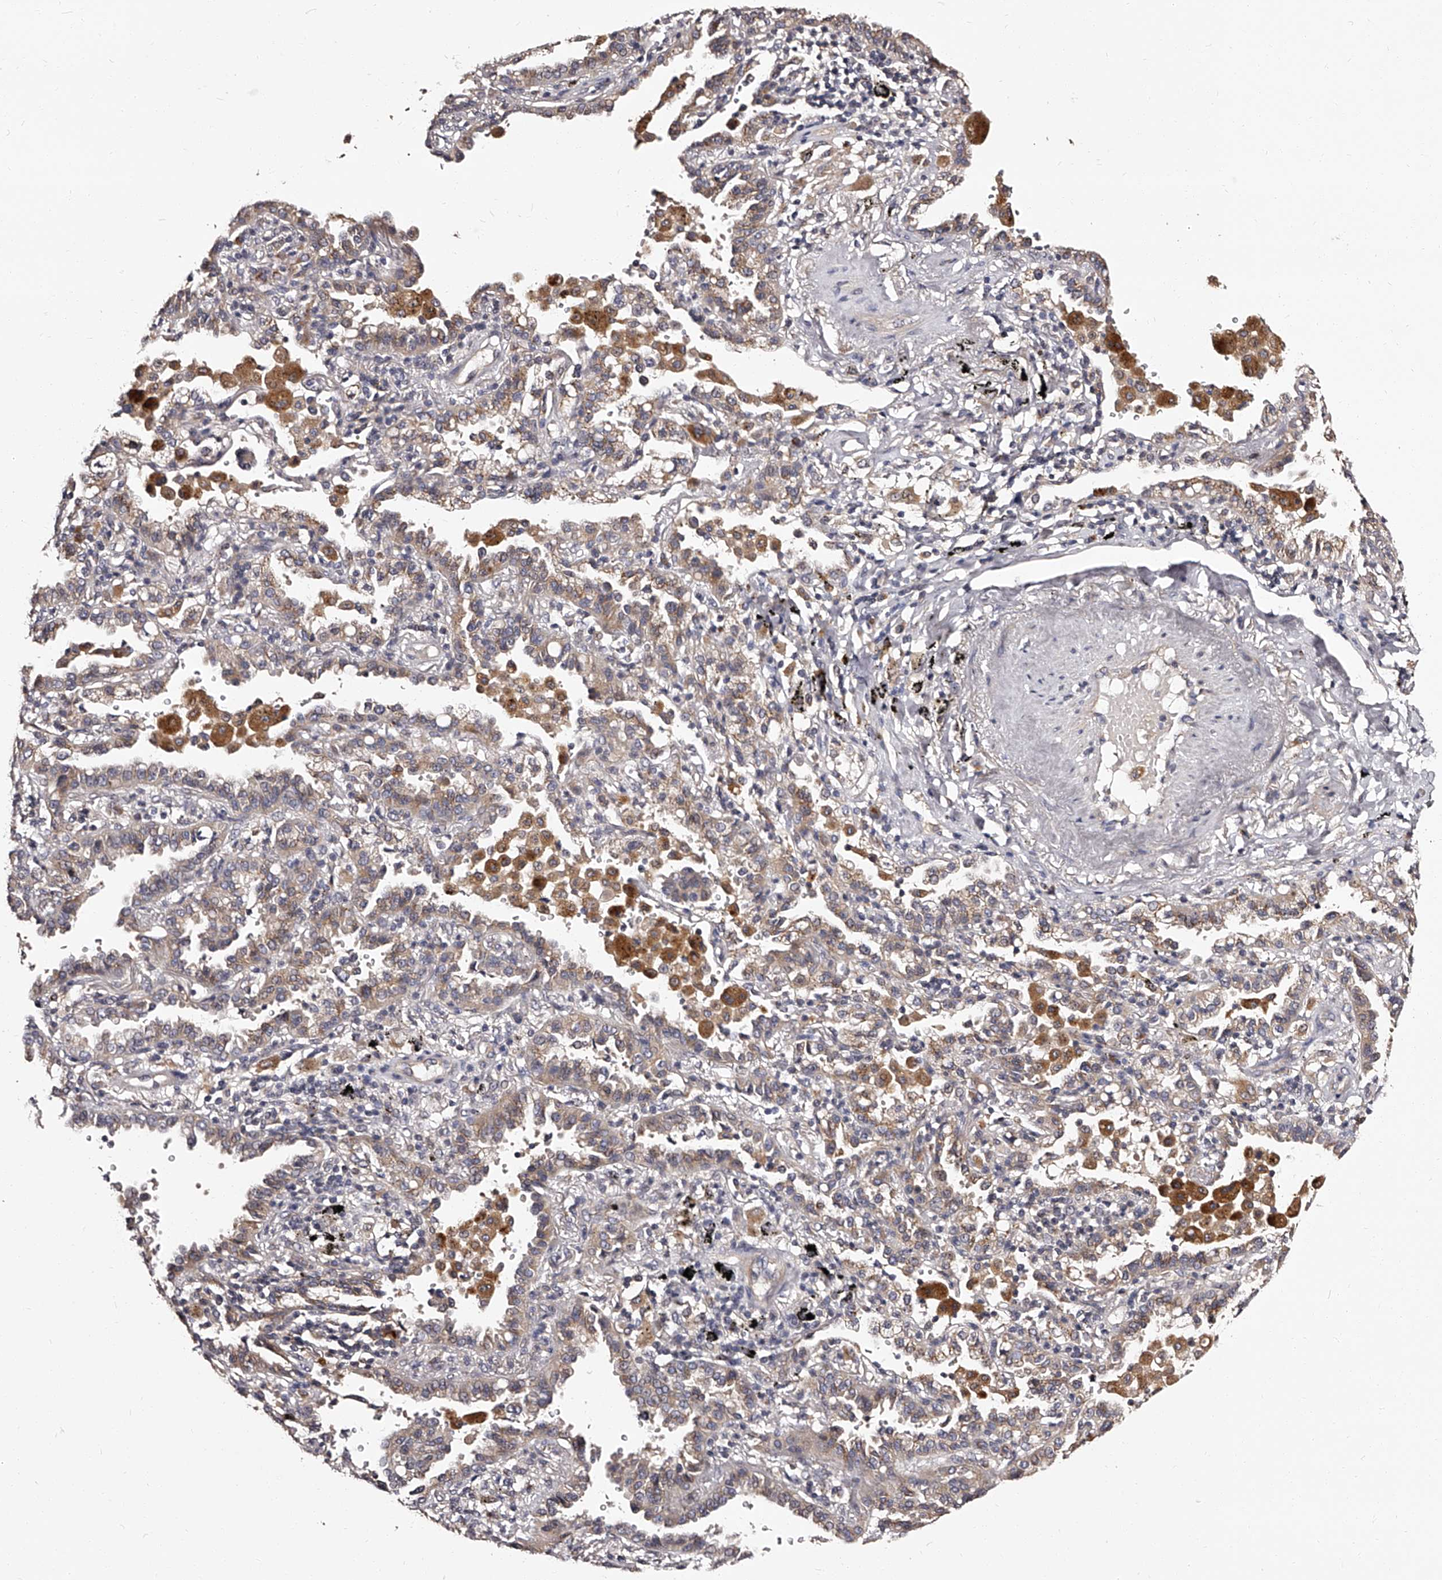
{"staining": {"intensity": "weak", "quantity": "25%-75%", "location": "cytoplasmic/membranous"}, "tissue": "lung cancer", "cell_type": "Tumor cells", "image_type": "cancer", "snomed": [{"axis": "morphology", "description": "Normal tissue, NOS"}, {"axis": "morphology", "description": "Adenocarcinoma, NOS"}, {"axis": "topography", "description": "Lung"}], "caption": "This is an image of IHC staining of lung cancer (adenocarcinoma), which shows weak staining in the cytoplasmic/membranous of tumor cells.", "gene": "RSC1A1", "patient": {"sex": "male", "age": 59}}